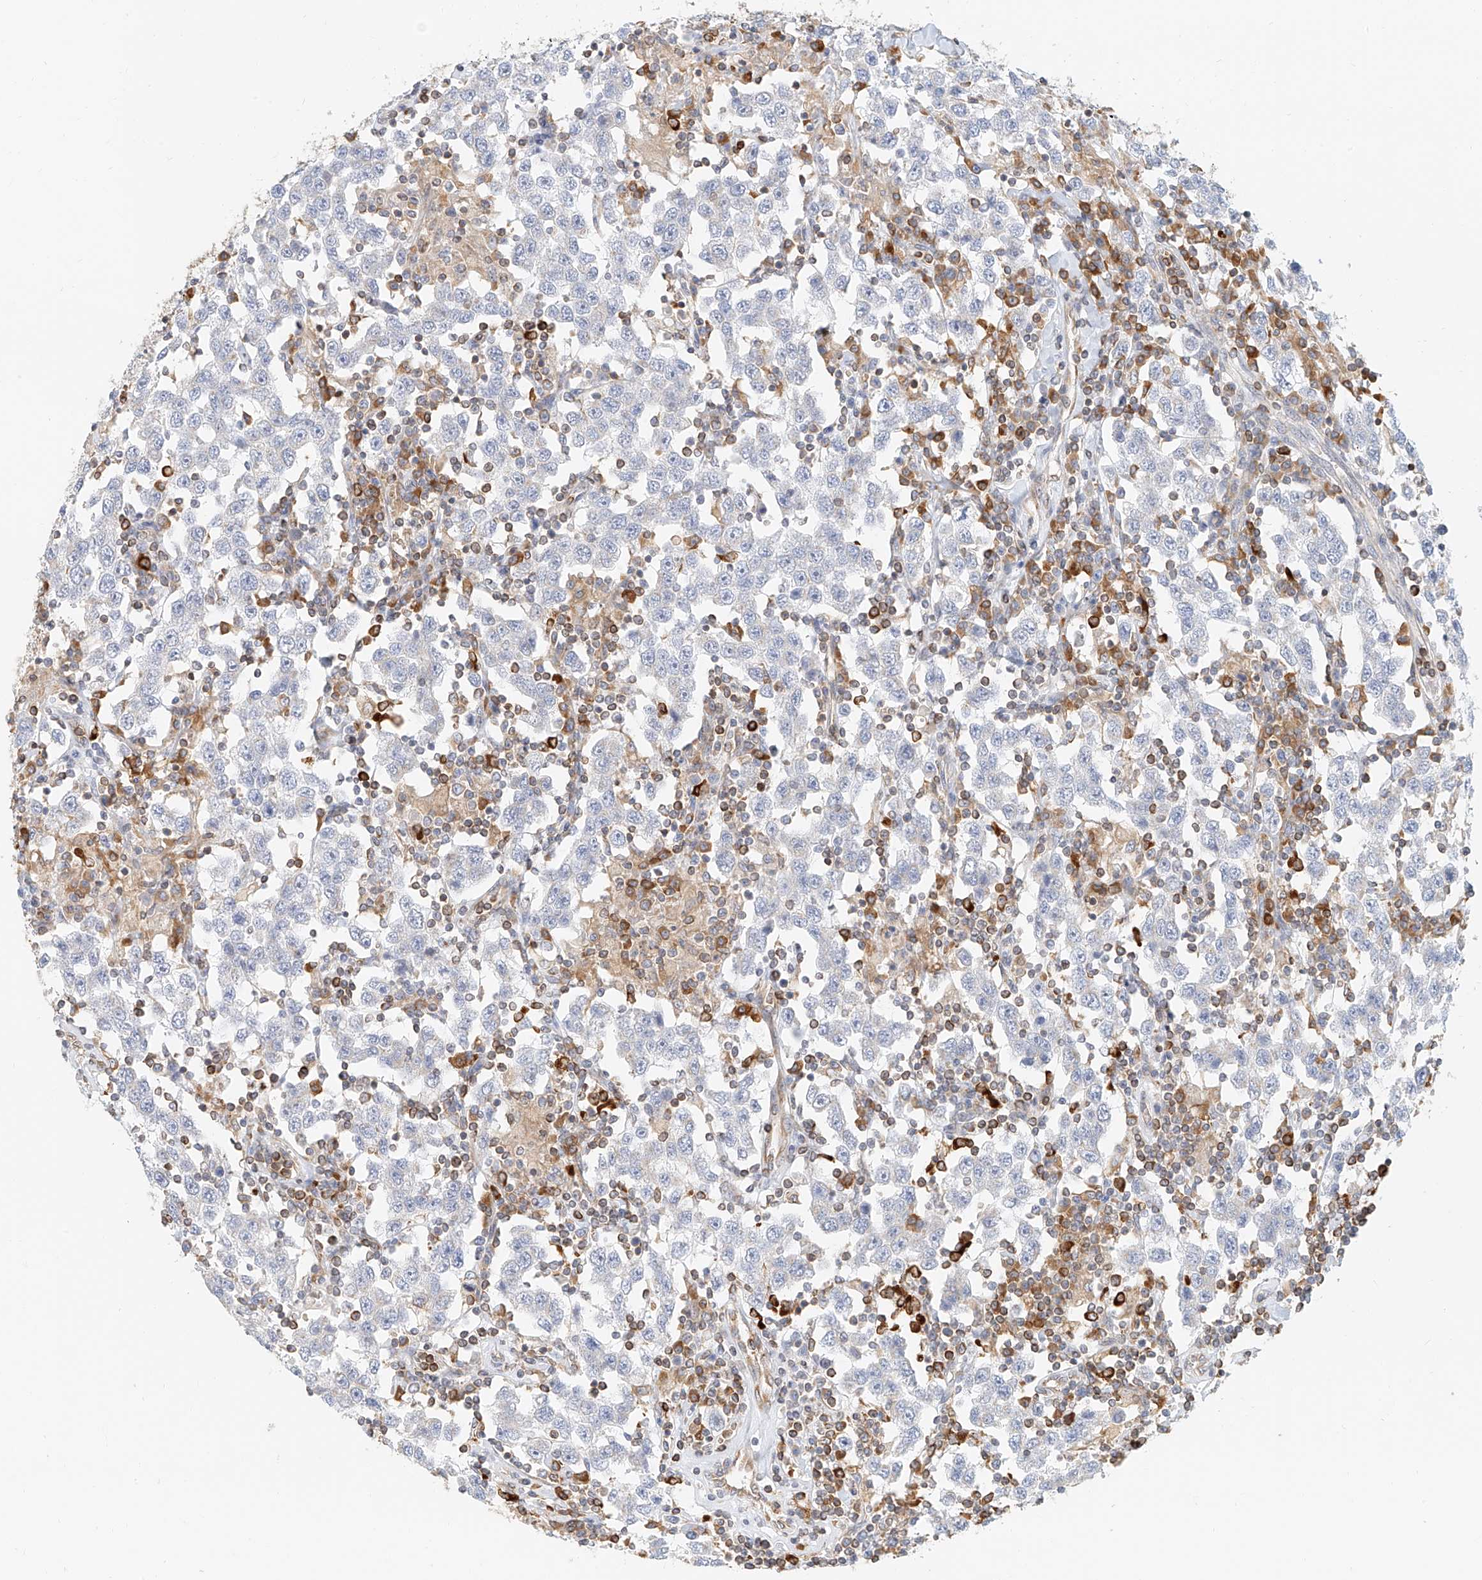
{"staining": {"intensity": "negative", "quantity": "none", "location": "none"}, "tissue": "testis cancer", "cell_type": "Tumor cells", "image_type": "cancer", "snomed": [{"axis": "morphology", "description": "Seminoma, NOS"}, {"axis": "topography", "description": "Testis"}], "caption": "This is an IHC histopathology image of testis cancer (seminoma). There is no staining in tumor cells.", "gene": "DHRS7", "patient": {"sex": "male", "age": 41}}